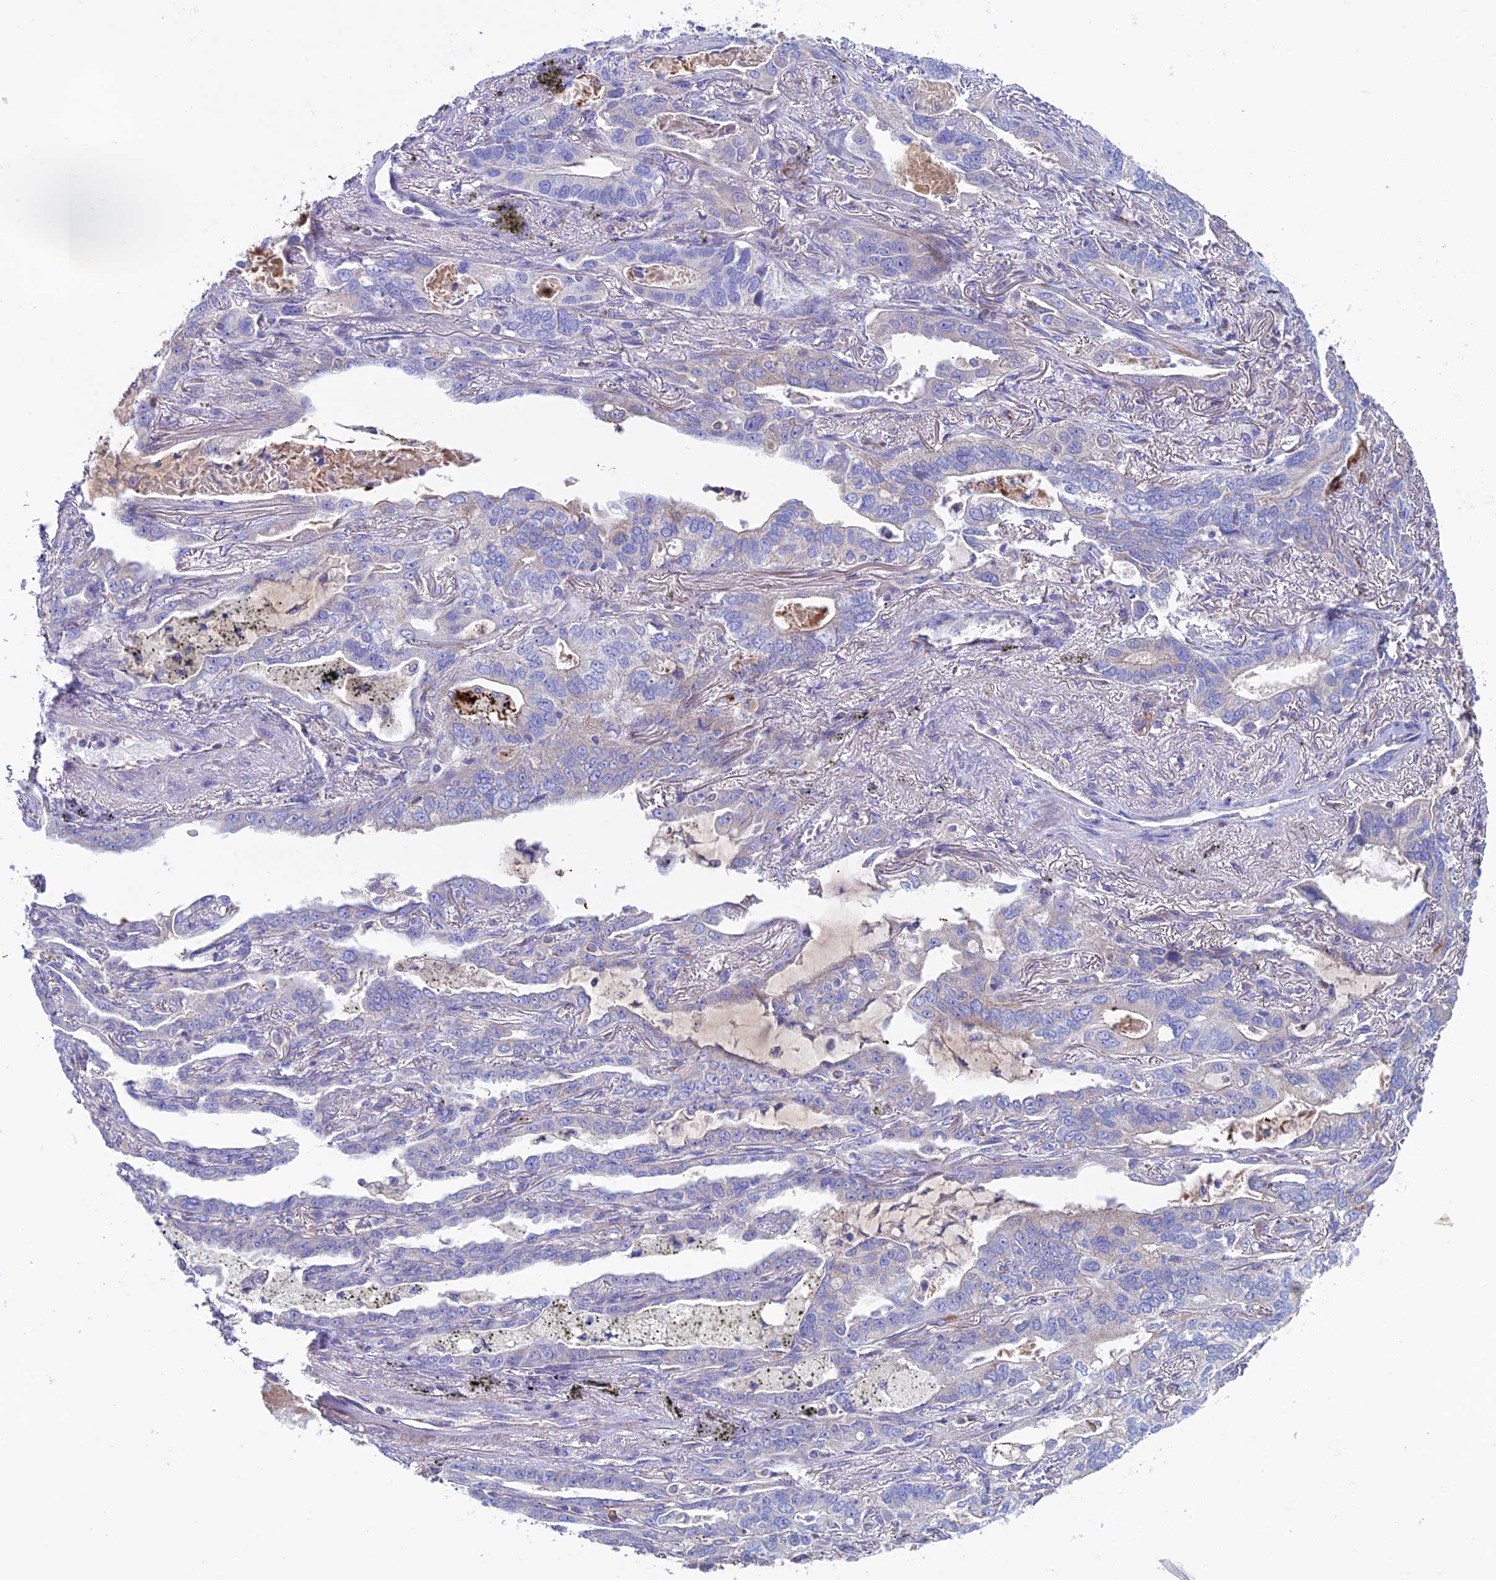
{"staining": {"intensity": "negative", "quantity": "none", "location": "none"}, "tissue": "lung cancer", "cell_type": "Tumor cells", "image_type": "cancer", "snomed": [{"axis": "morphology", "description": "Adenocarcinoma, NOS"}, {"axis": "topography", "description": "Lung"}], "caption": "IHC micrograph of neoplastic tissue: lung cancer (adenocarcinoma) stained with DAB demonstrates no significant protein expression in tumor cells.", "gene": "SLC15A5", "patient": {"sex": "male", "age": 67}}